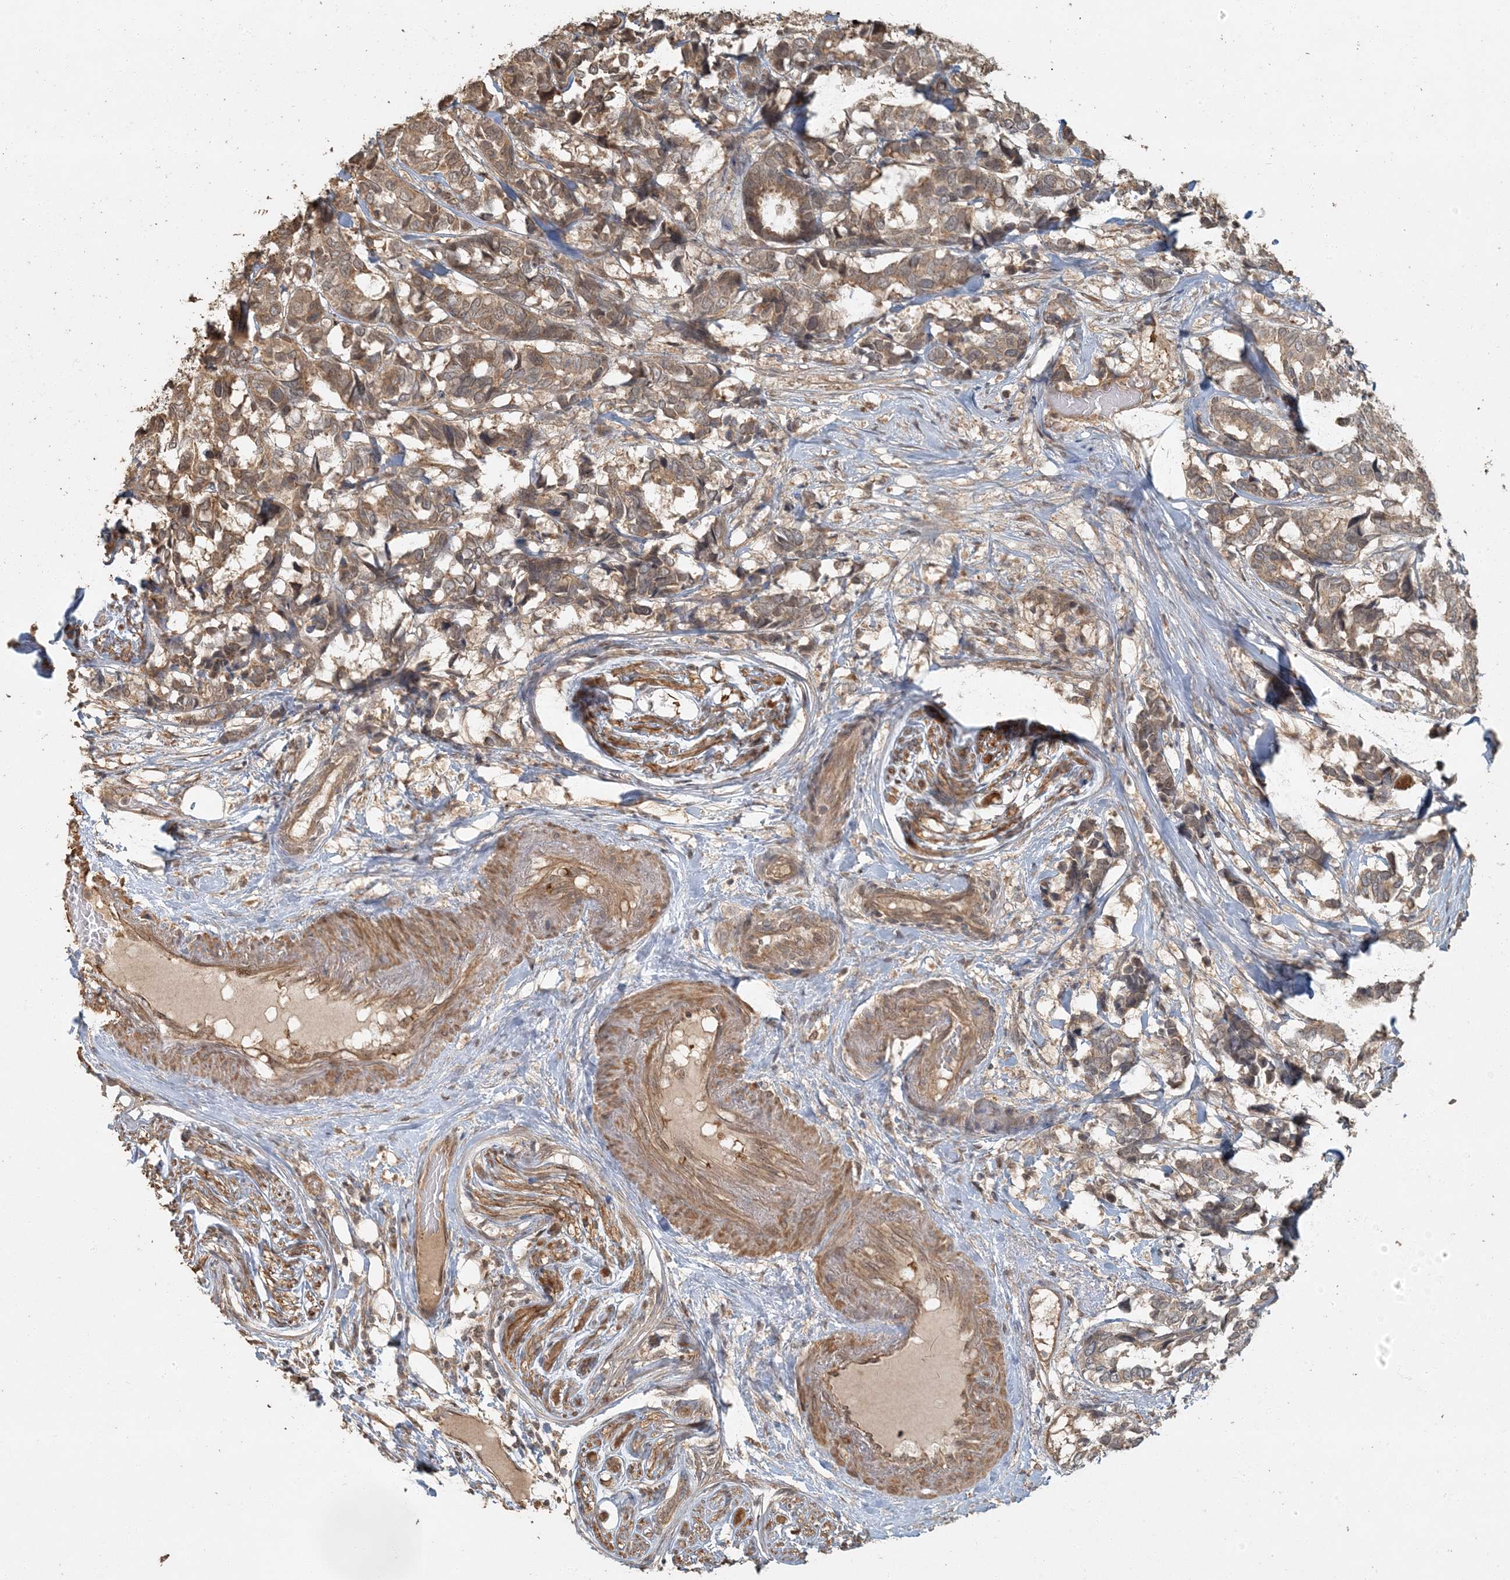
{"staining": {"intensity": "moderate", "quantity": ">75%", "location": "cytoplasmic/membranous"}, "tissue": "breast cancer", "cell_type": "Tumor cells", "image_type": "cancer", "snomed": [{"axis": "morphology", "description": "Duct carcinoma"}, {"axis": "topography", "description": "Breast"}], "caption": "Protein staining reveals moderate cytoplasmic/membranous staining in approximately >75% of tumor cells in breast infiltrating ductal carcinoma.", "gene": "AK9", "patient": {"sex": "female", "age": 87}}